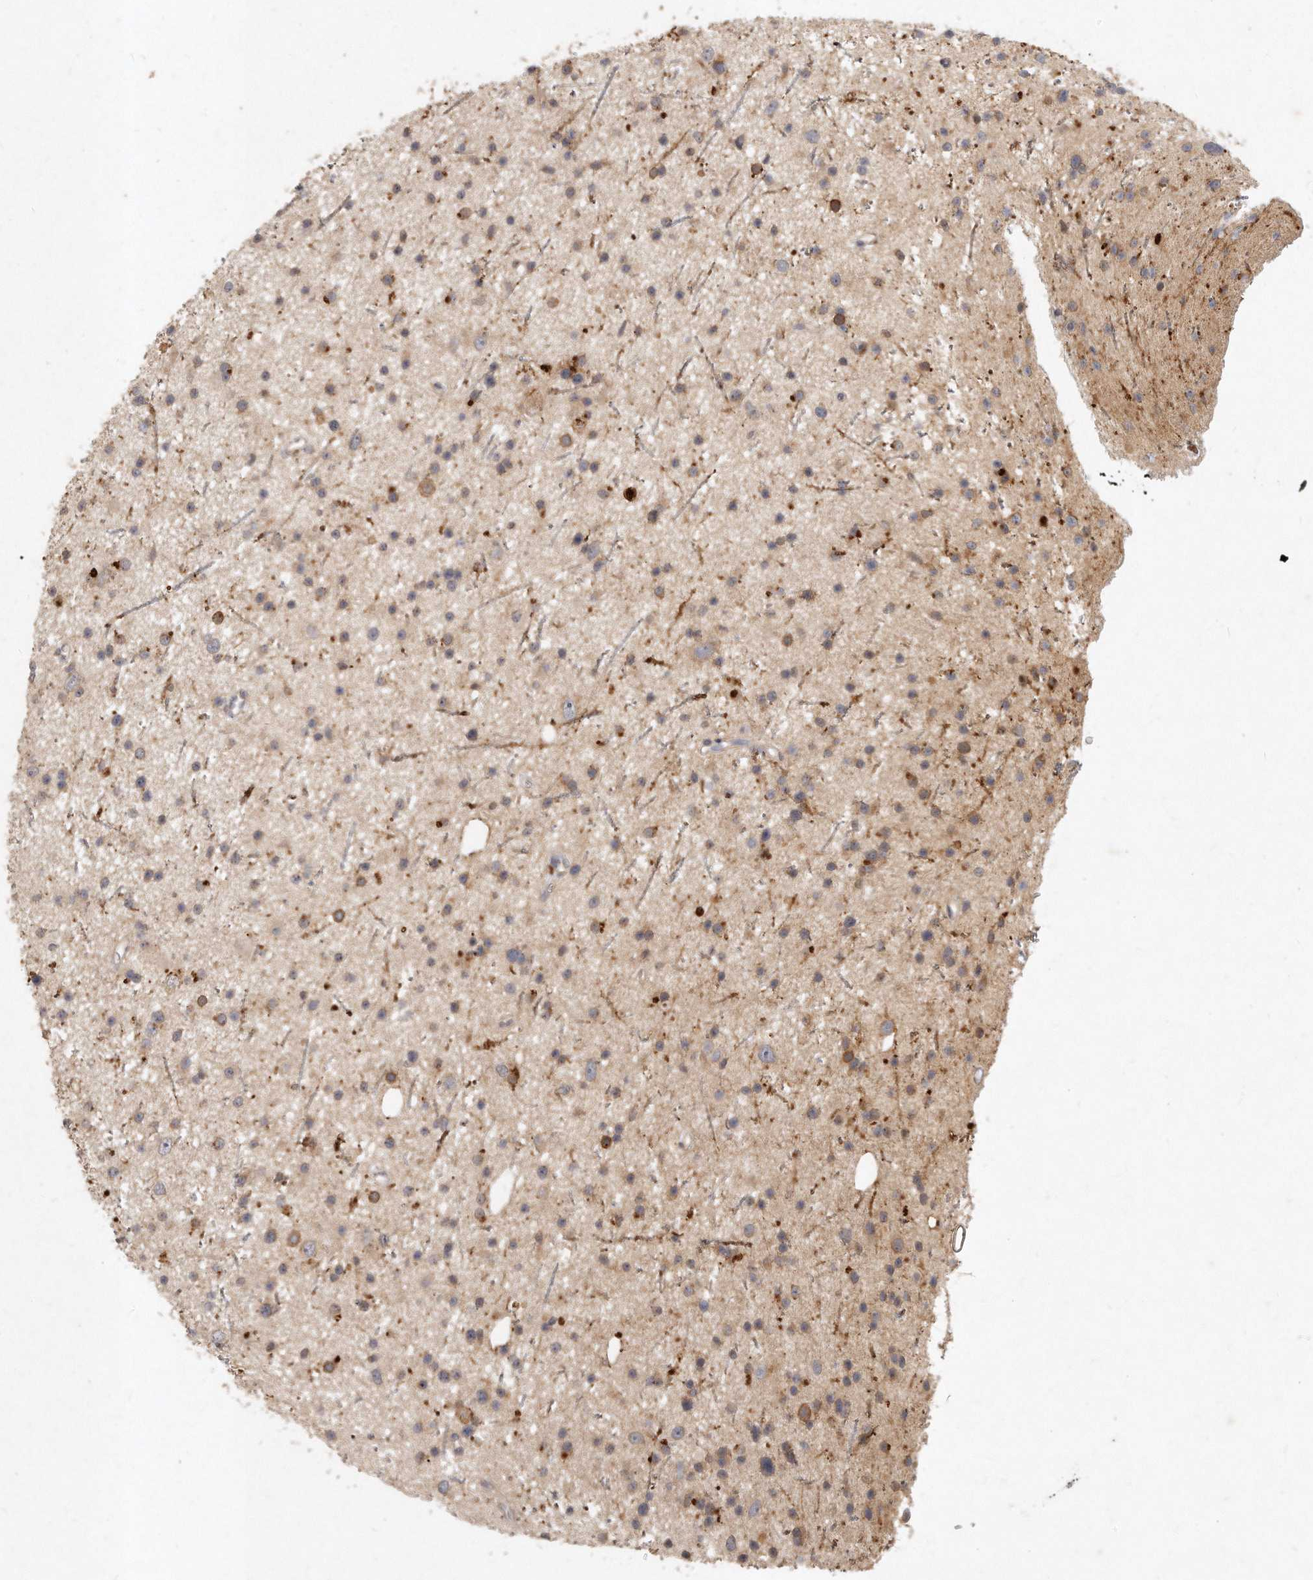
{"staining": {"intensity": "moderate", "quantity": "25%-75%", "location": "cytoplasmic/membranous"}, "tissue": "glioma", "cell_type": "Tumor cells", "image_type": "cancer", "snomed": [{"axis": "morphology", "description": "Glioma, malignant, Low grade"}, {"axis": "topography", "description": "Cerebral cortex"}], "caption": "An image of glioma stained for a protein reveals moderate cytoplasmic/membranous brown staining in tumor cells. (brown staining indicates protein expression, while blue staining denotes nuclei).", "gene": "LGALS8", "patient": {"sex": "female", "age": 39}}